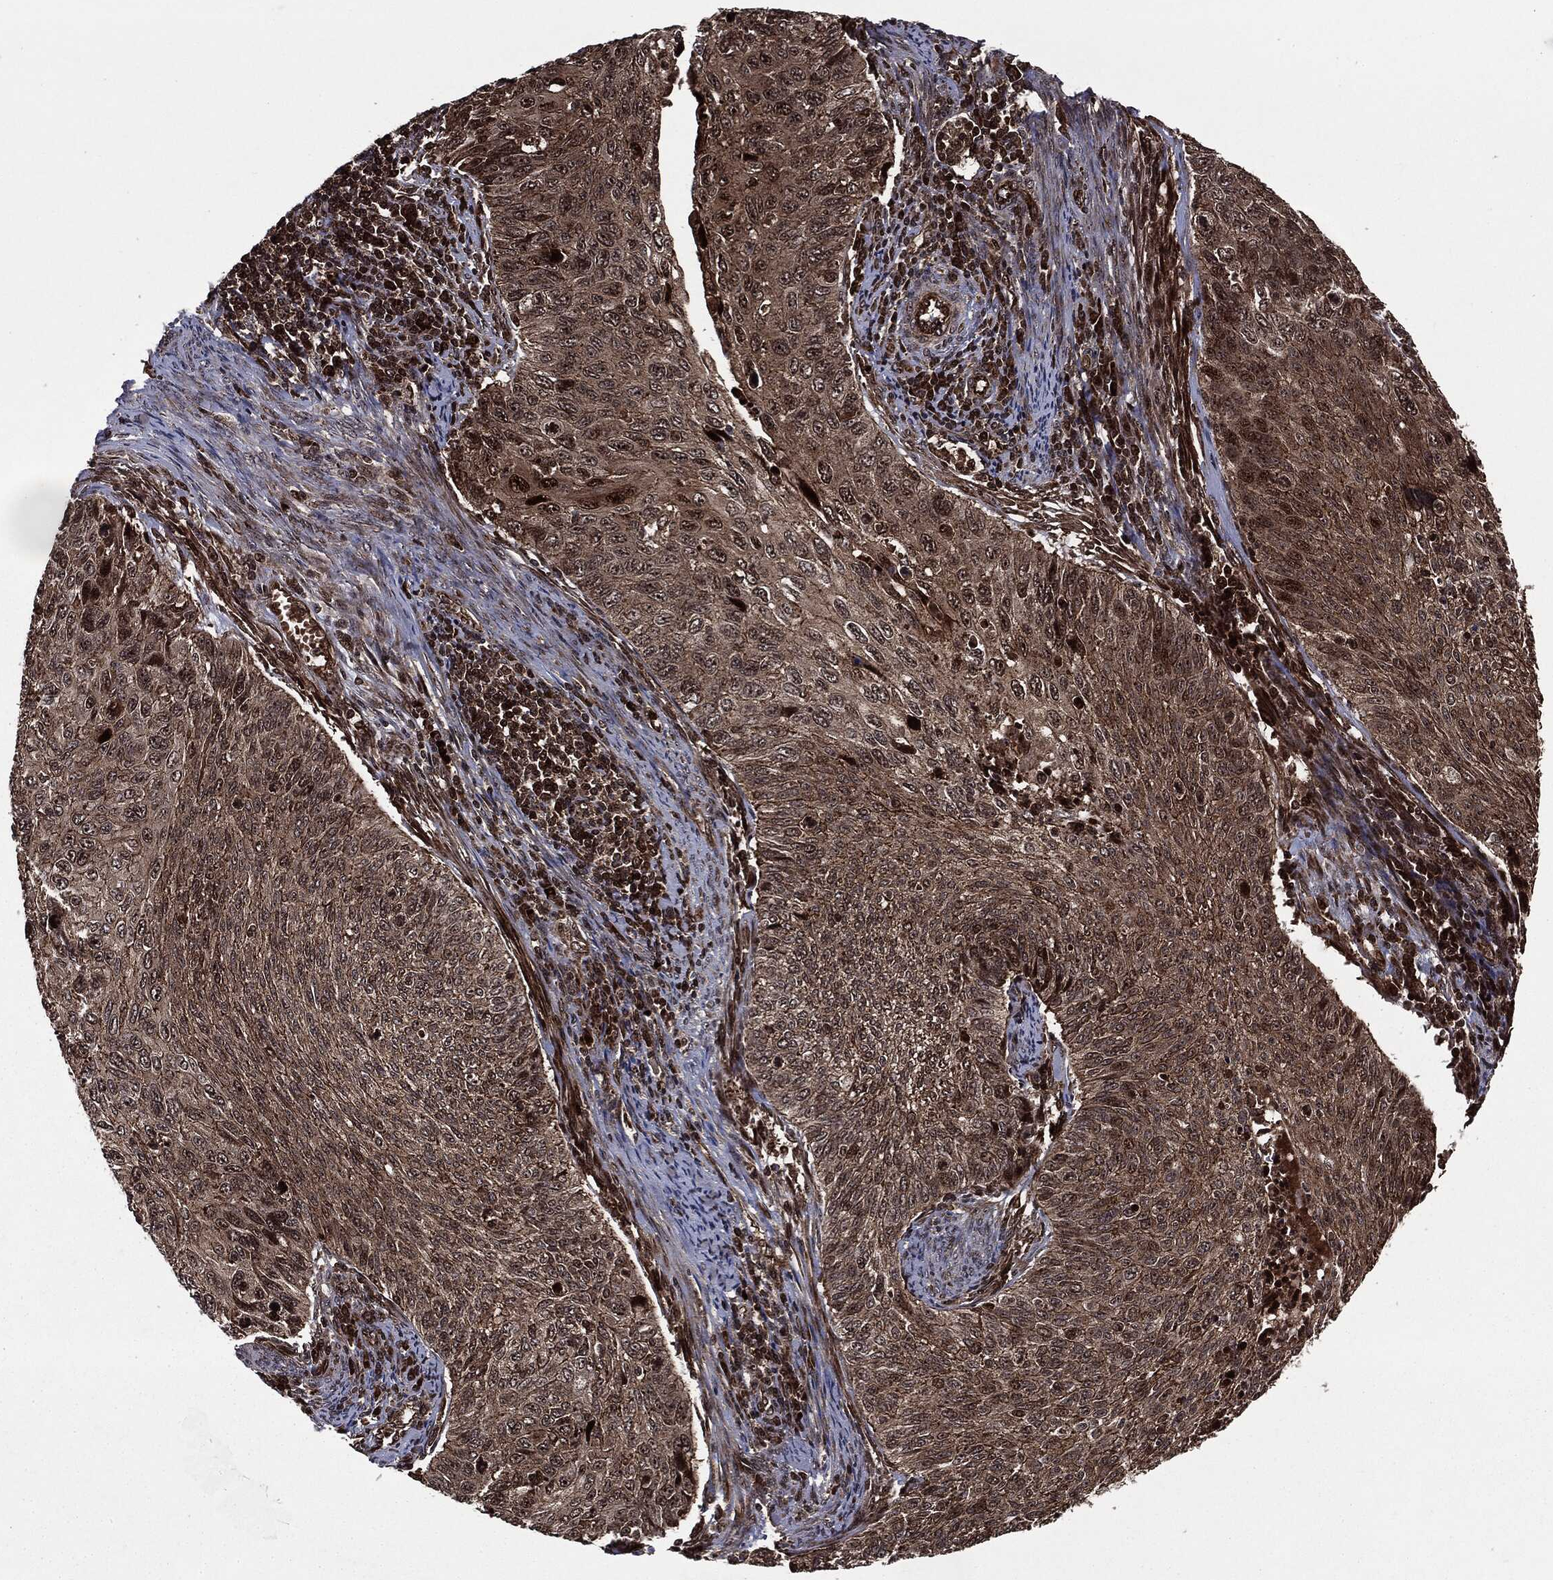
{"staining": {"intensity": "moderate", "quantity": ">75%", "location": "cytoplasmic/membranous,nuclear"}, "tissue": "cervical cancer", "cell_type": "Tumor cells", "image_type": "cancer", "snomed": [{"axis": "morphology", "description": "Squamous cell carcinoma, NOS"}, {"axis": "topography", "description": "Cervix"}], "caption": "Squamous cell carcinoma (cervical) was stained to show a protein in brown. There is medium levels of moderate cytoplasmic/membranous and nuclear positivity in approximately >75% of tumor cells. (Brightfield microscopy of DAB IHC at high magnification).", "gene": "CARD6", "patient": {"sex": "female", "age": 70}}